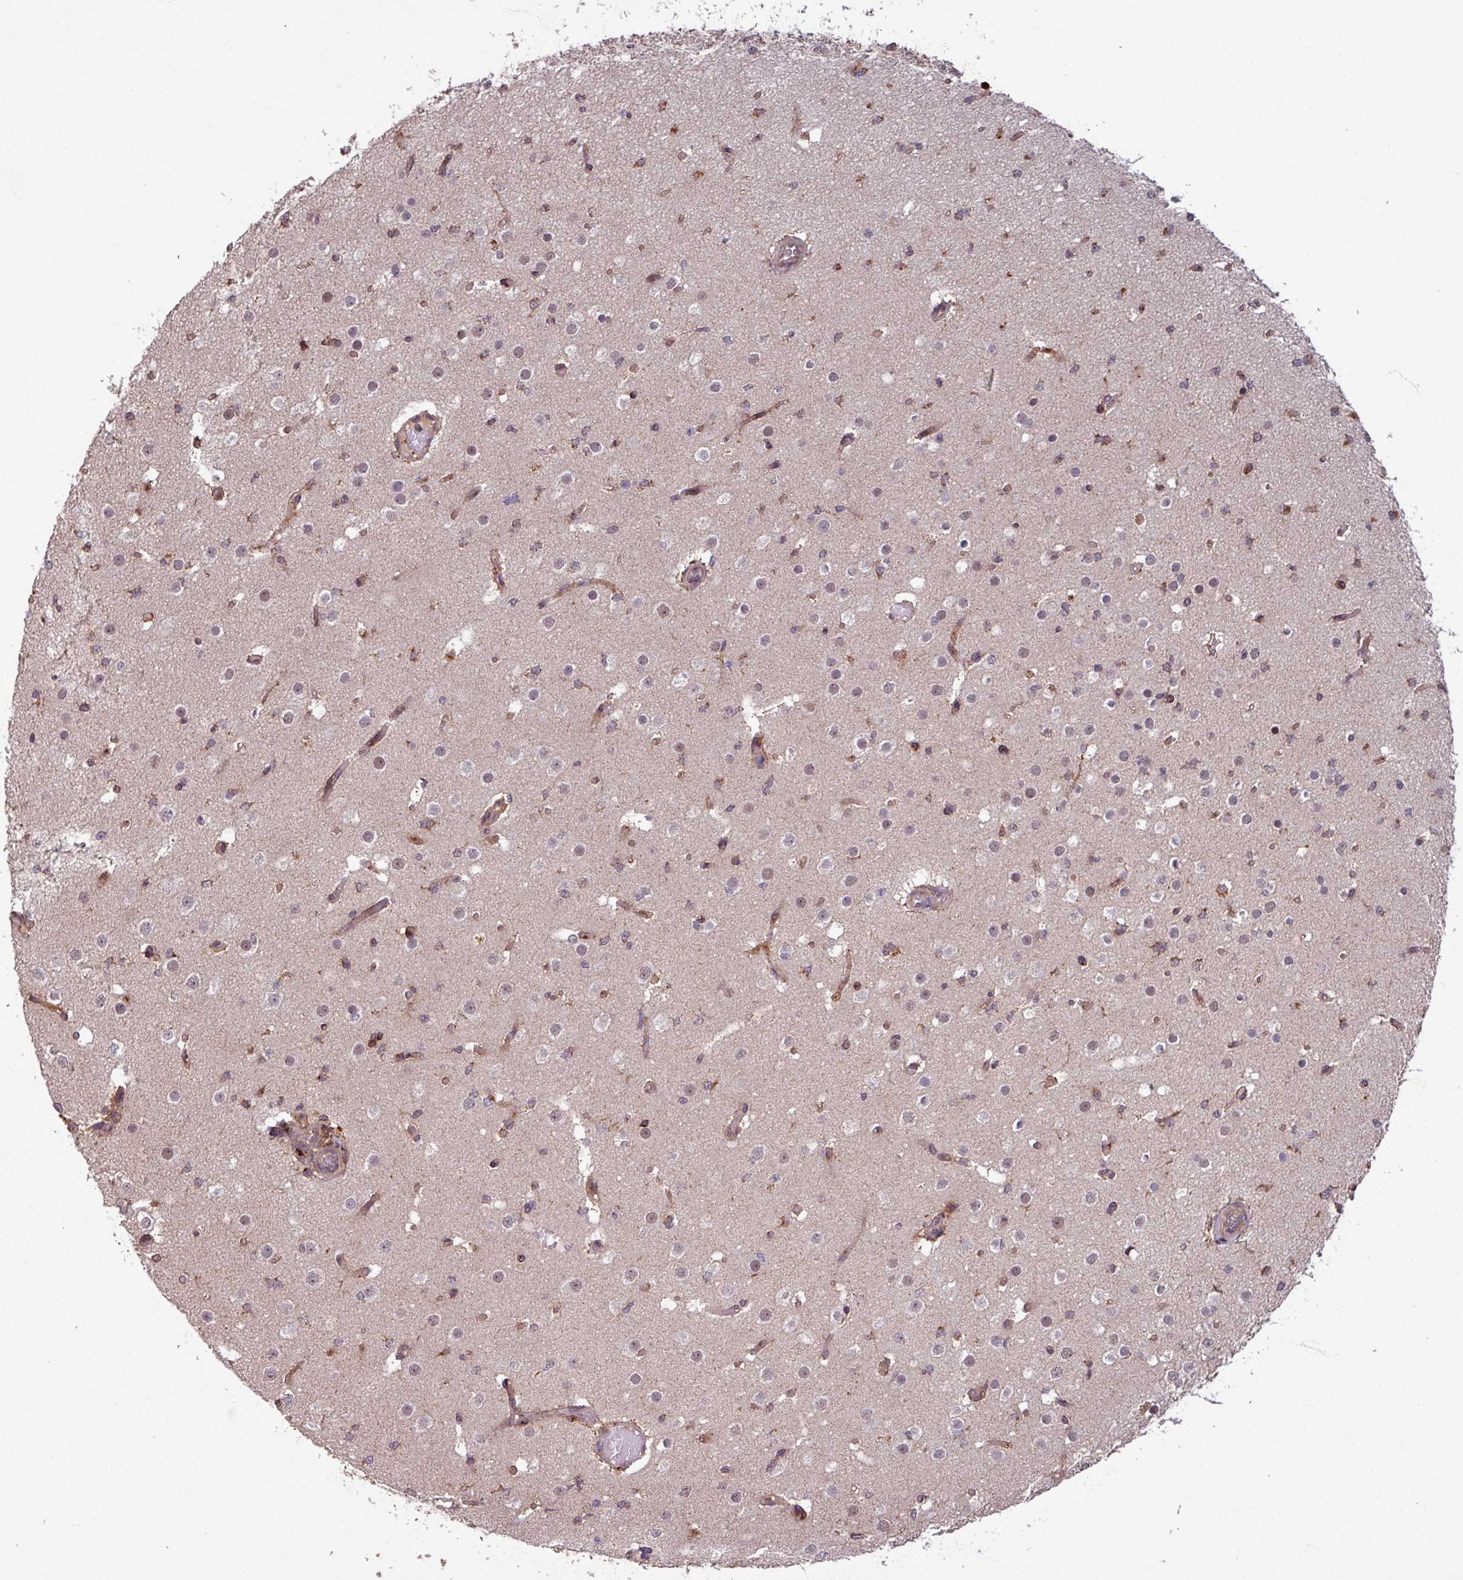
{"staining": {"intensity": "moderate", "quantity": "25%-75%", "location": "cytoplasmic/membranous"}, "tissue": "cerebral cortex", "cell_type": "Endothelial cells", "image_type": "normal", "snomed": [{"axis": "morphology", "description": "Normal tissue, NOS"}, {"axis": "morphology", "description": "Inflammation, NOS"}, {"axis": "topography", "description": "Cerebral cortex"}], "caption": "An image showing moderate cytoplasmic/membranous positivity in approximately 25%-75% of endothelial cells in benign cerebral cortex, as visualized by brown immunohistochemical staining.", "gene": "OR6B1", "patient": {"sex": "male", "age": 6}}